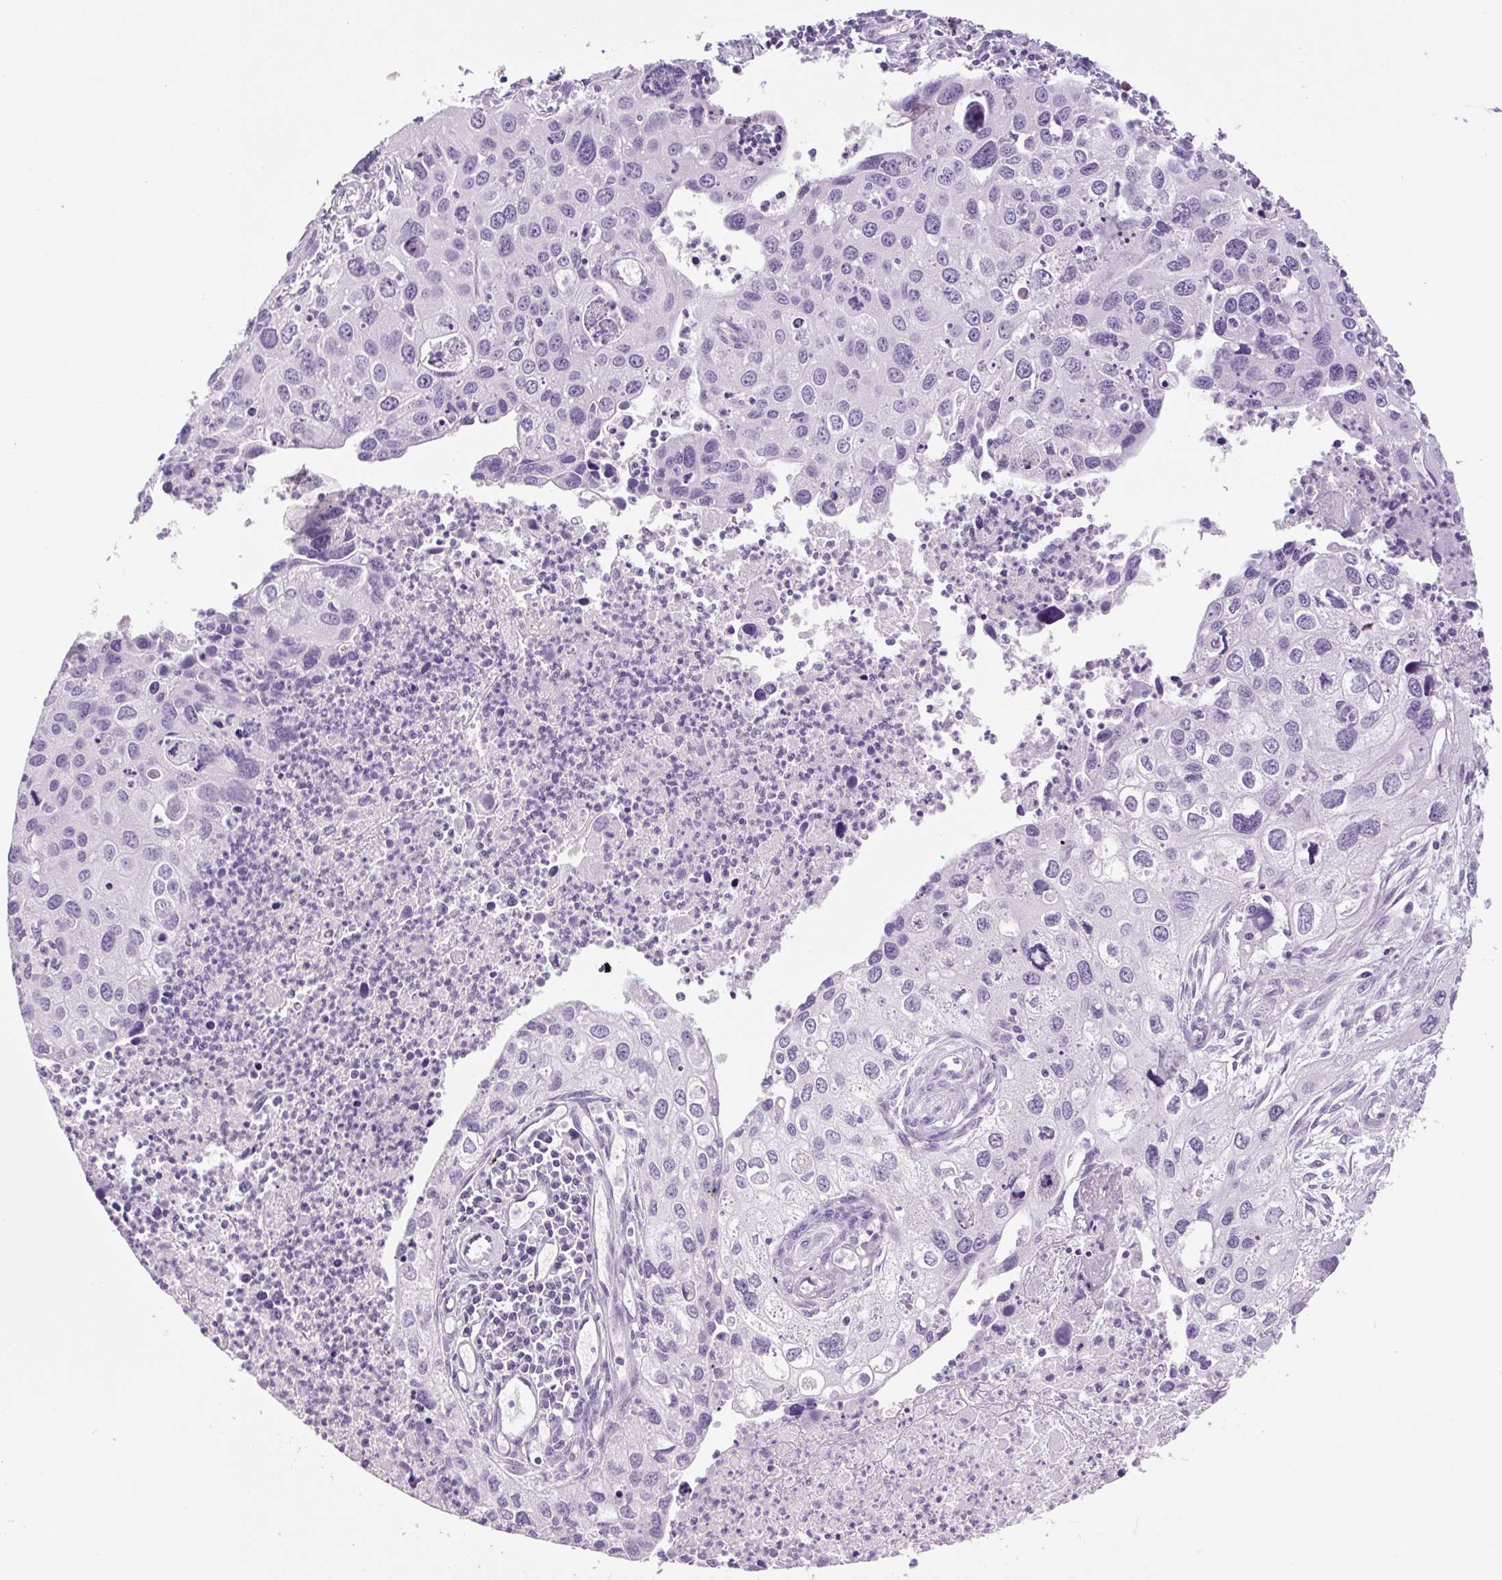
{"staining": {"intensity": "negative", "quantity": "none", "location": "none"}, "tissue": "cervical cancer", "cell_type": "Tumor cells", "image_type": "cancer", "snomed": [{"axis": "morphology", "description": "Squamous cell carcinoma, NOS"}, {"axis": "topography", "description": "Cervix"}], "caption": "High power microscopy image of an immunohistochemistry (IHC) image of cervical cancer, revealing no significant positivity in tumor cells. Brightfield microscopy of immunohistochemistry stained with DAB (brown) and hematoxylin (blue), captured at high magnification.", "gene": "PRRT1", "patient": {"sex": "female", "age": 55}}